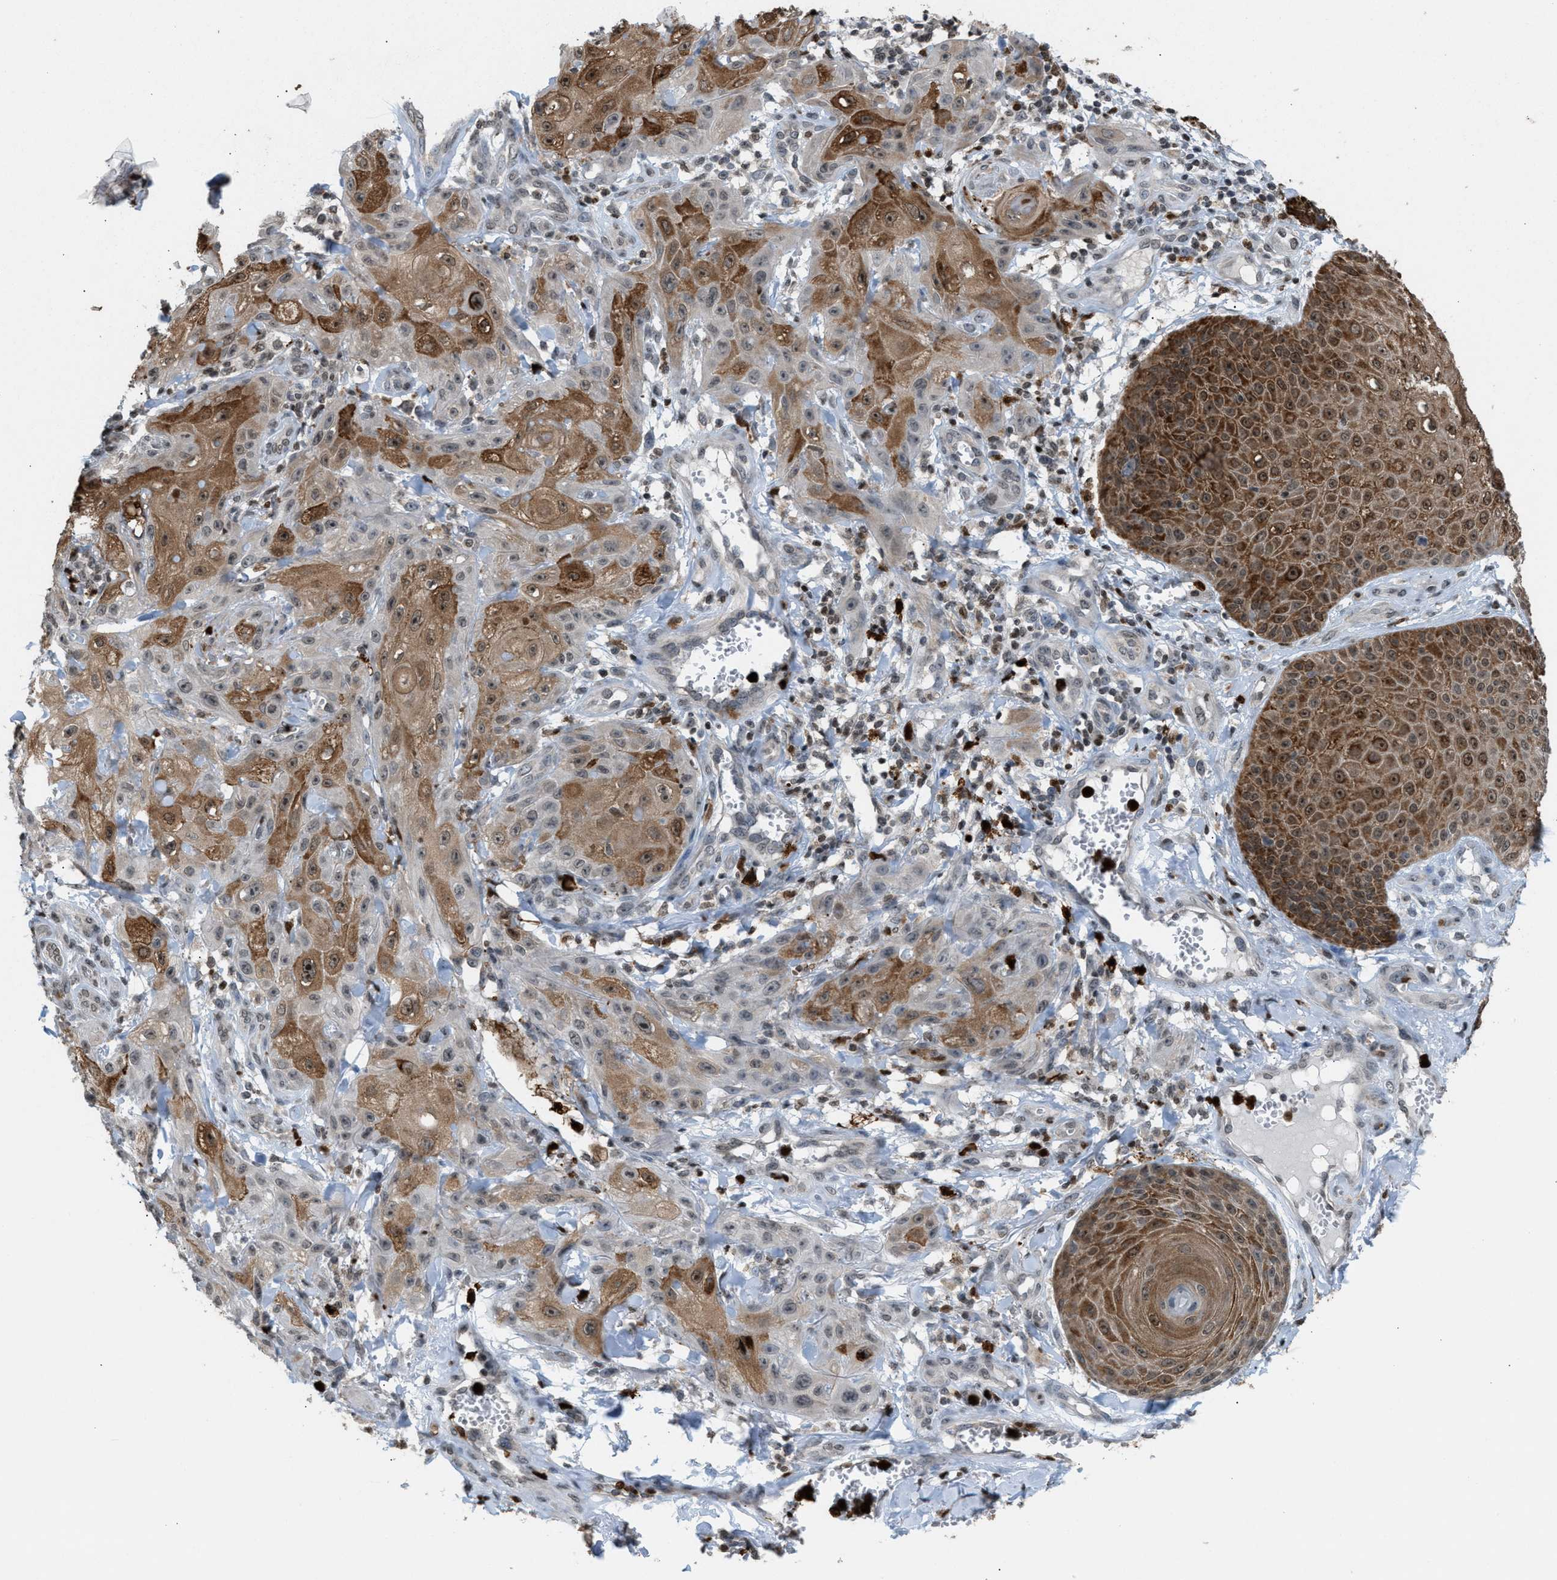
{"staining": {"intensity": "moderate", "quantity": "25%-75%", "location": "cytoplasmic/membranous,nuclear"}, "tissue": "skin cancer", "cell_type": "Tumor cells", "image_type": "cancer", "snomed": [{"axis": "morphology", "description": "Squamous cell carcinoma, NOS"}, {"axis": "topography", "description": "Skin"}], "caption": "IHC of human skin squamous cell carcinoma reveals medium levels of moderate cytoplasmic/membranous and nuclear expression in about 25%-75% of tumor cells.", "gene": "PRUNE2", "patient": {"sex": "male", "age": 74}}